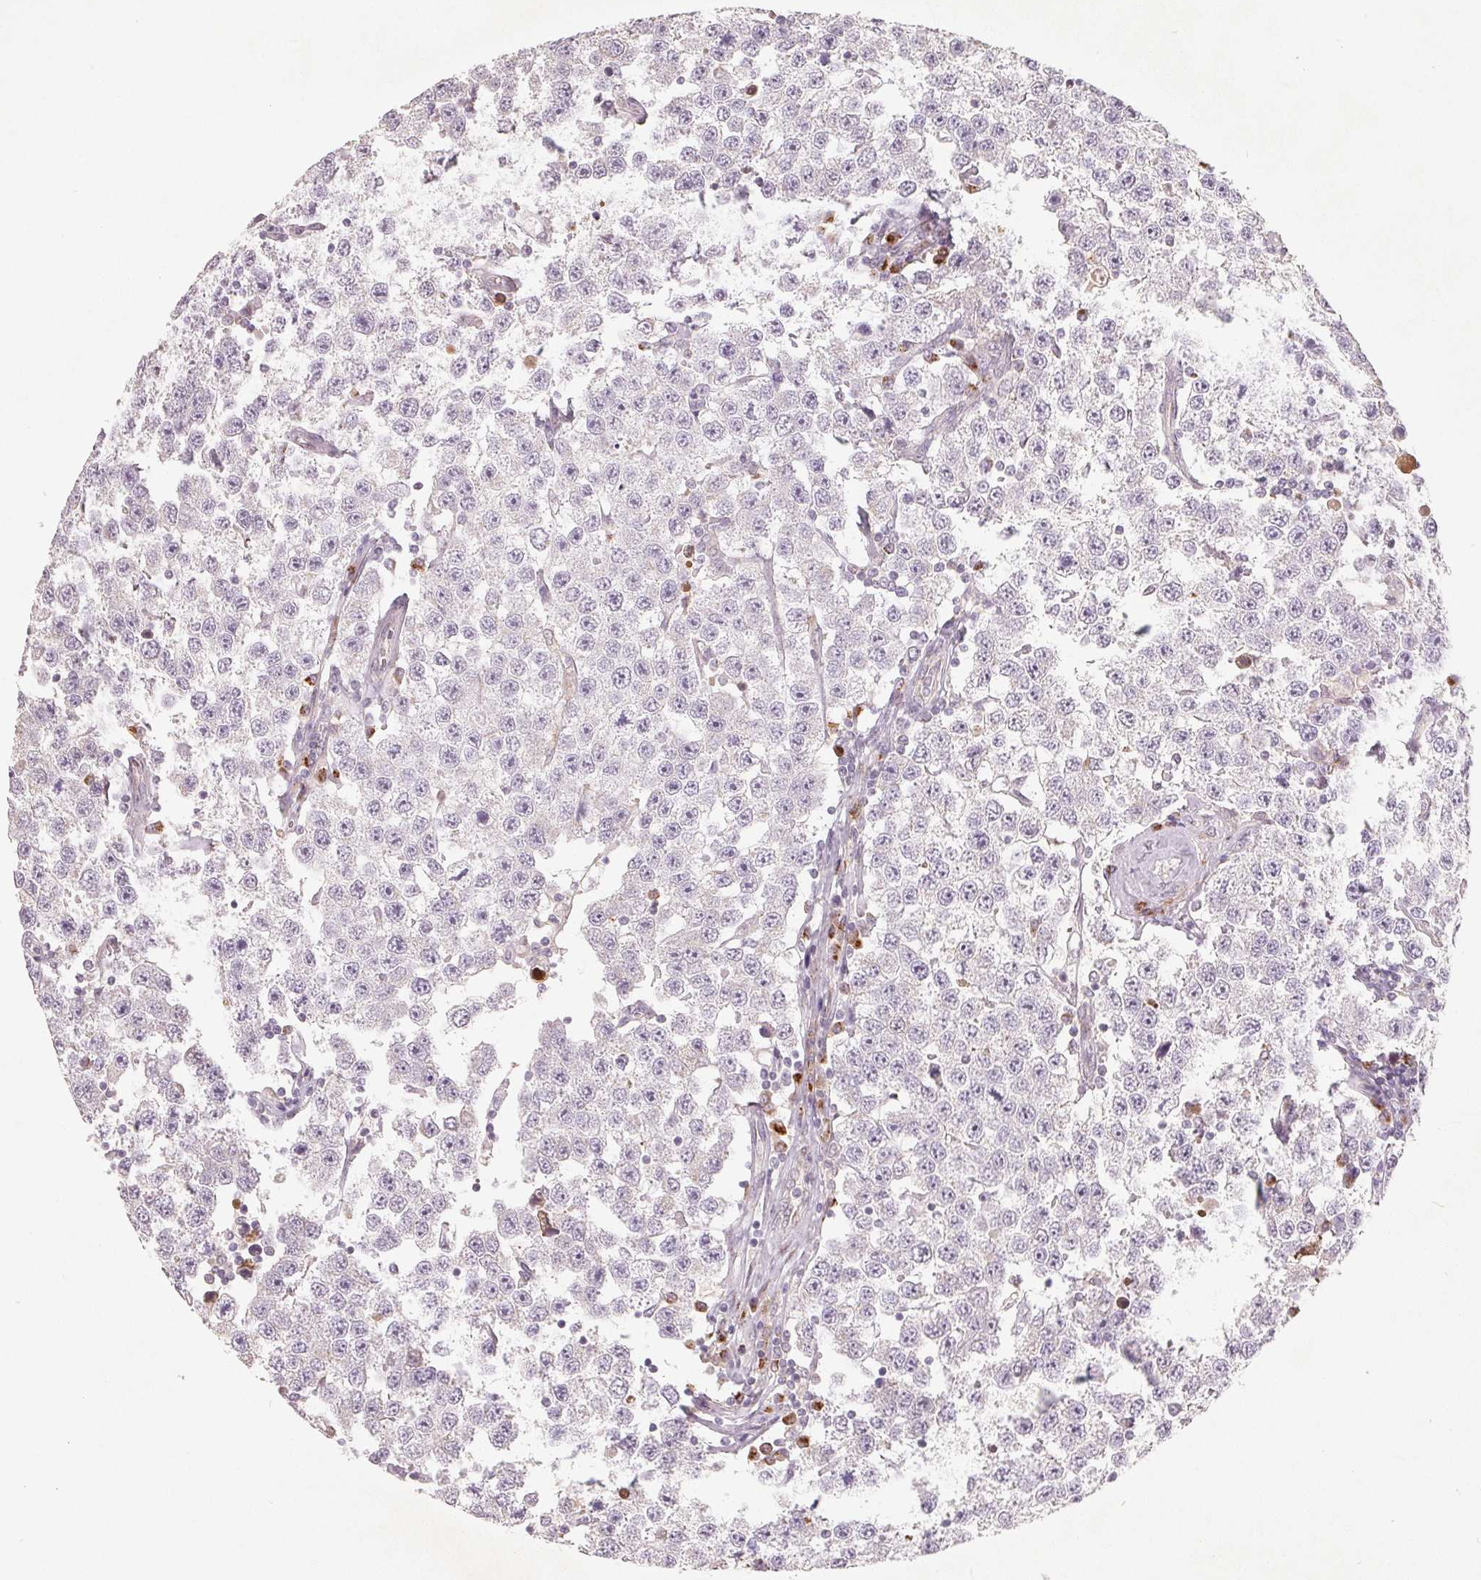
{"staining": {"intensity": "negative", "quantity": "none", "location": "none"}, "tissue": "testis cancer", "cell_type": "Tumor cells", "image_type": "cancer", "snomed": [{"axis": "morphology", "description": "Seminoma, NOS"}, {"axis": "topography", "description": "Testis"}], "caption": "DAB (3,3'-diaminobenzidine) immunohistochemical staining of seminoma (testis) exhibits no significant expression in tumor cells.", "gene": "TMSB15B", "patient": {"sex": "male", "age": 34}}